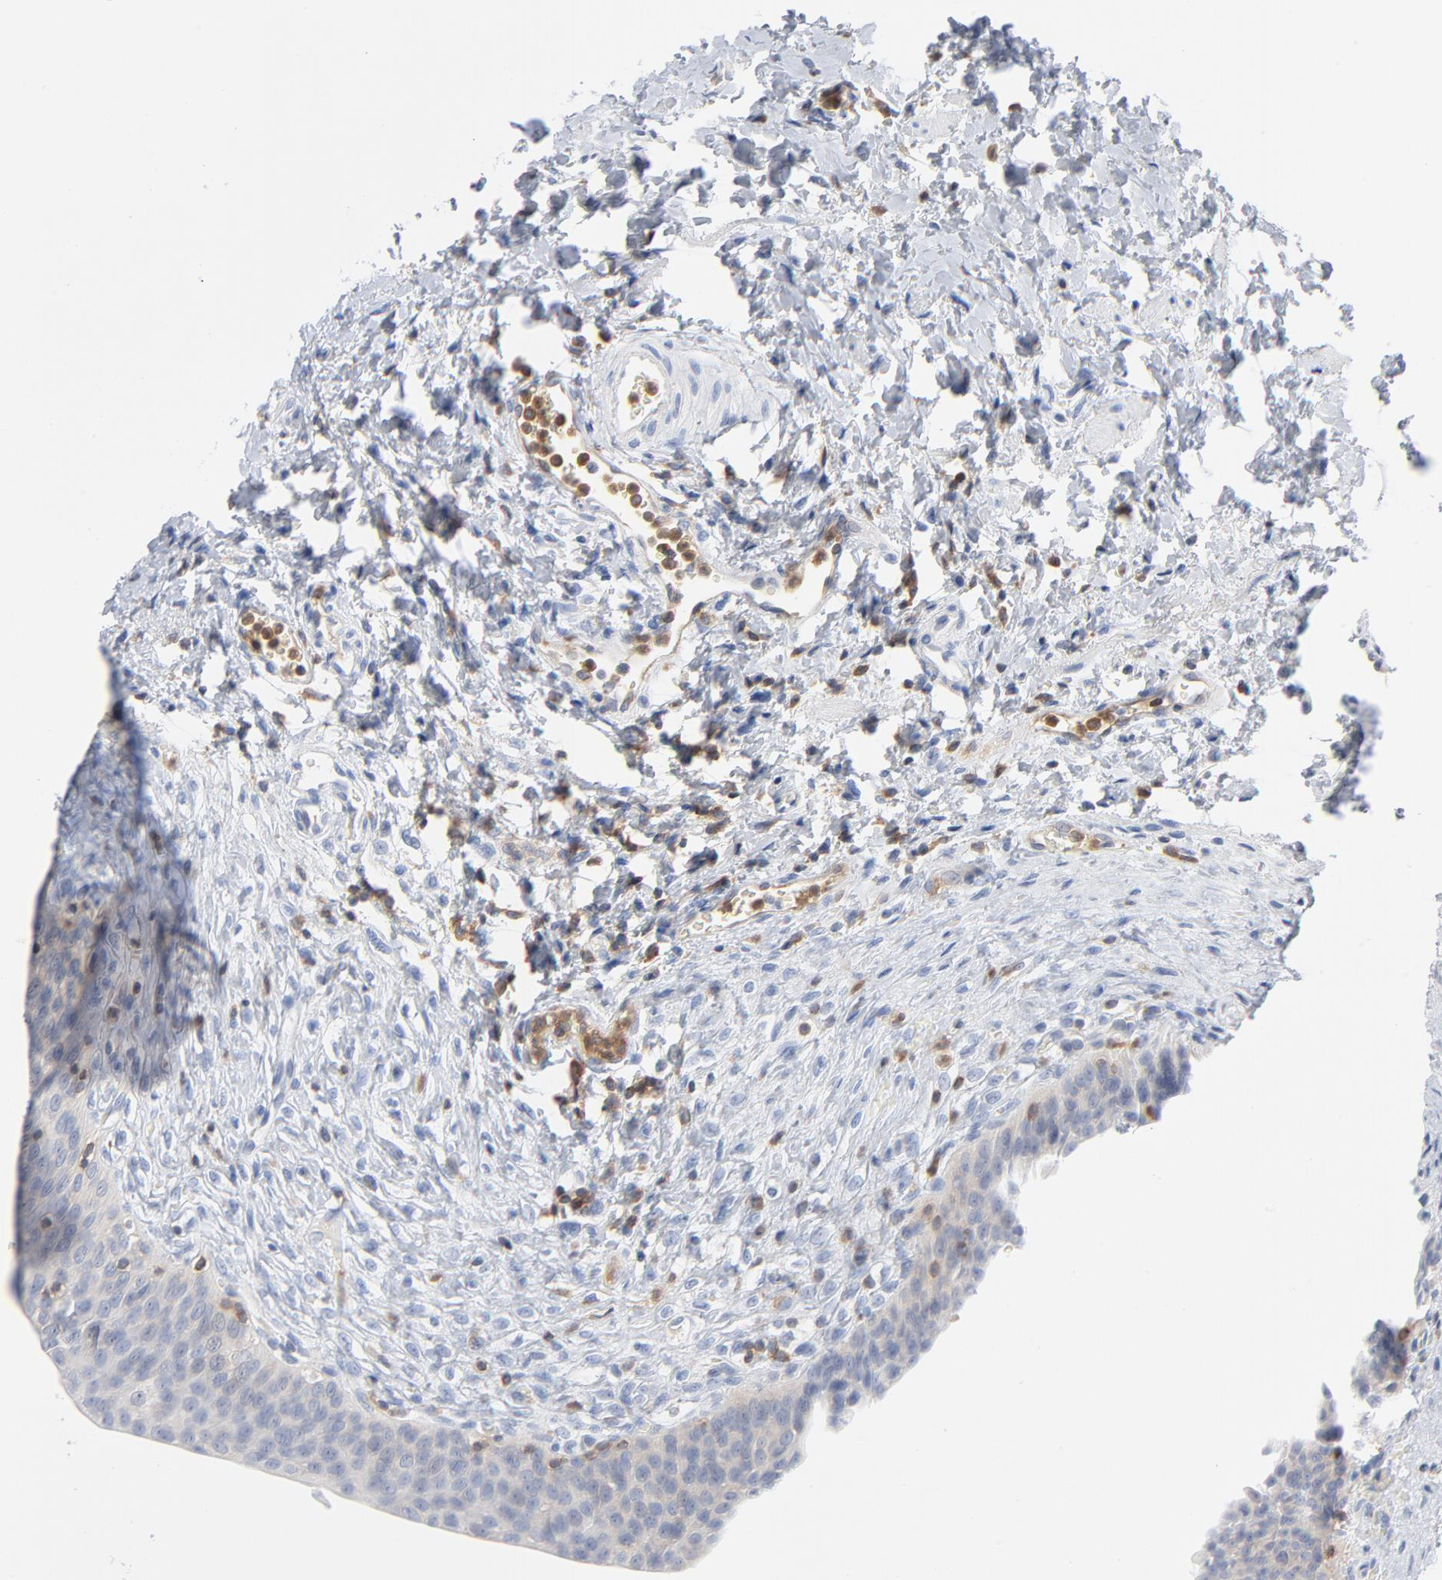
{"staining": {"intensity": "weak", "quantity": "<25%", "location": "cytoplasmic/membranous"}, "tissue": "urinary bladder", "cell_type": "Urothelial cells", "image_type": "normal", "snomed": [{"axis": "morphology", "description": "Normal tissue, NOS"}, {"axis": "morphology", "description": "Dysplasia, NOS"}, {"axis": "topography", "description": "Urinary bladder"}], "caption": "Urothelial cells show no significant protein staining in normal urinary bladder. (IHC, brightfield microscopy, high magnification).", "gene": "PTK2B", "patient": {"sex": "male", "age": 35}}